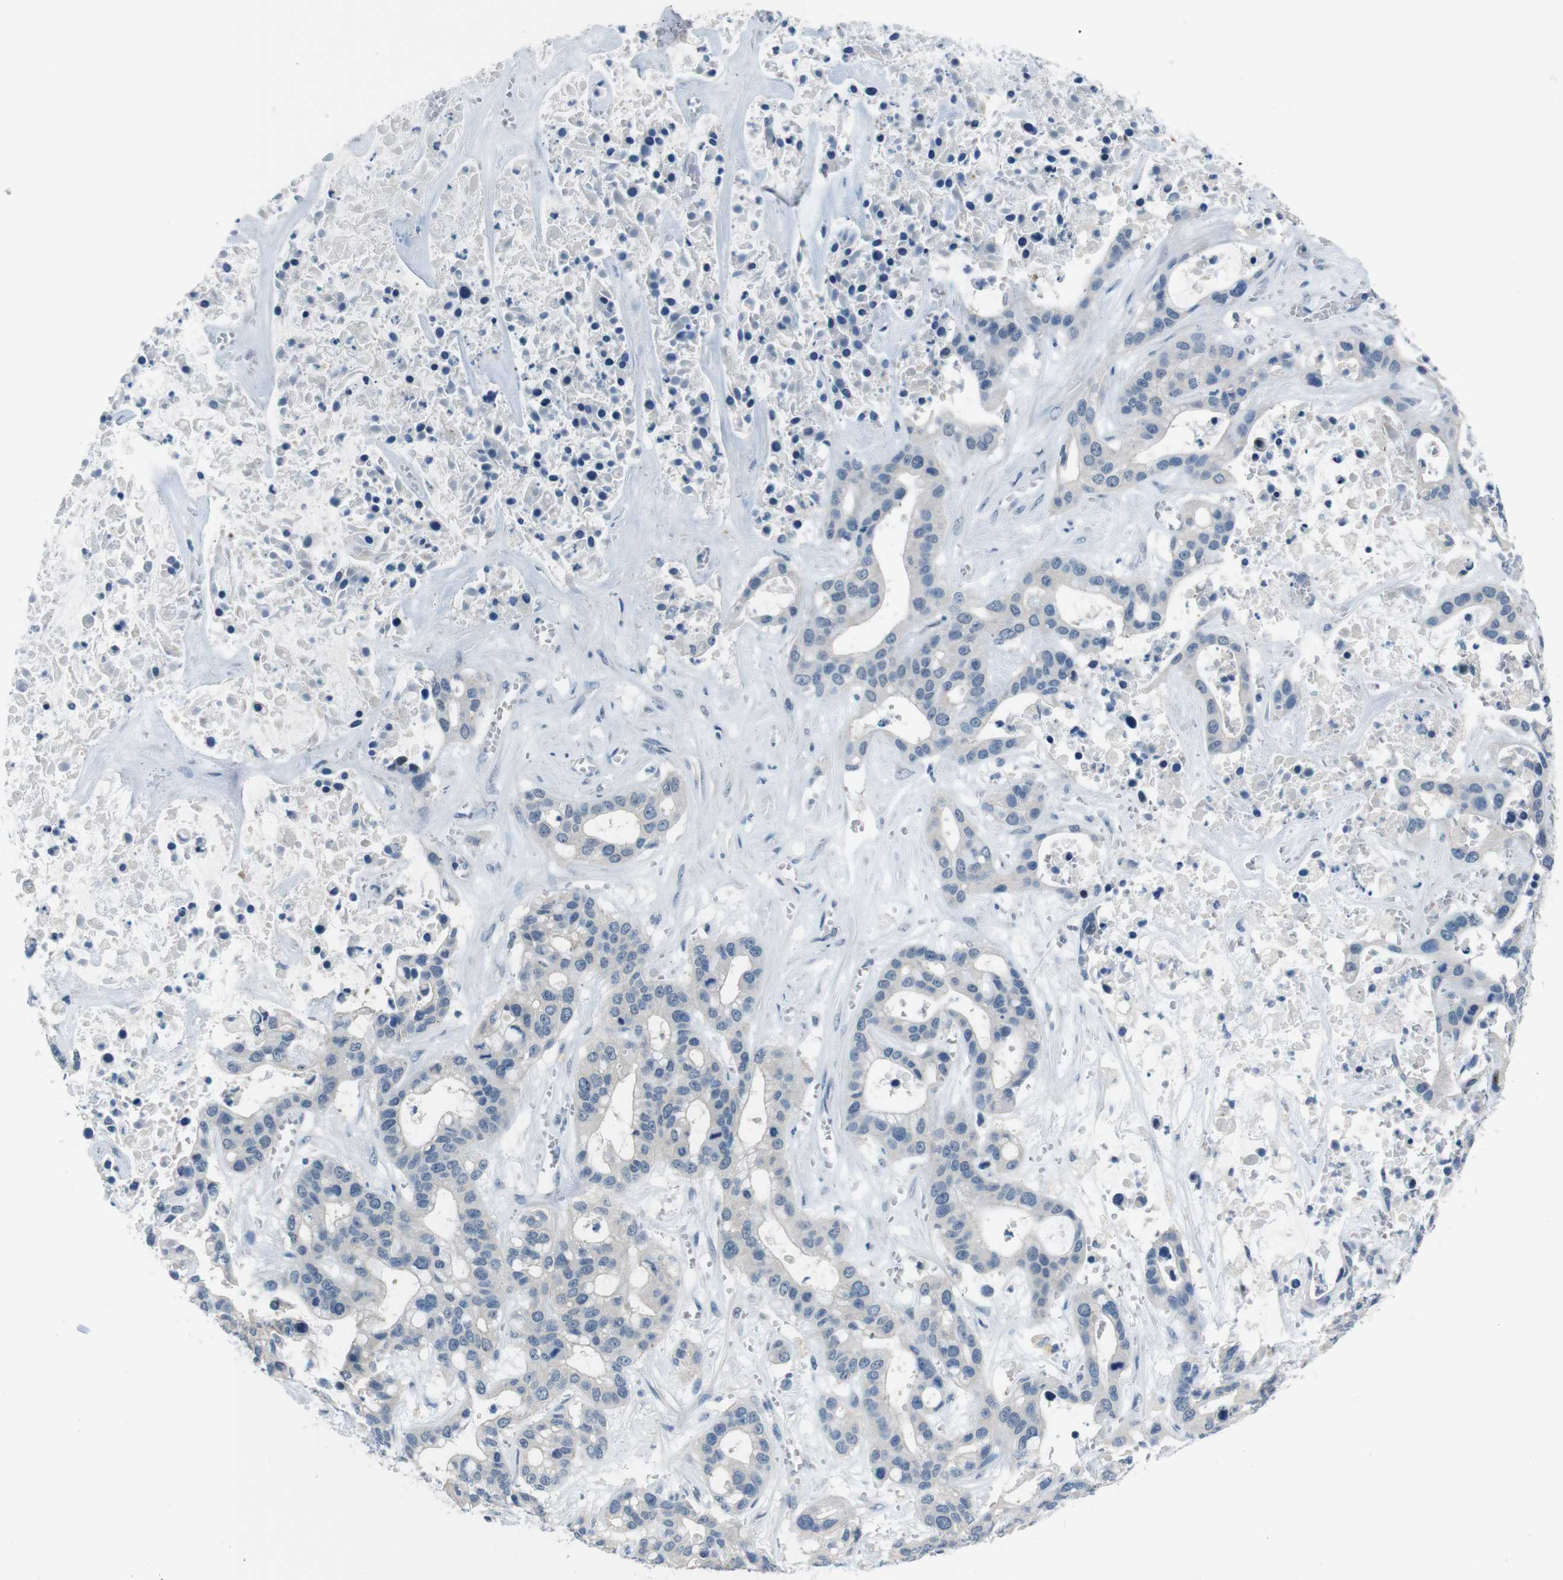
{"staining": {"intensity": "negative", "quantity": "none", "location": "none"}, "tissue": "liver cancer", "cell_type": "Tumor cells", "image_type": "cancer", "snomed": [{"axis": "morphology", "description": "Cholangiocarcinoma"}, {"axis": "topography", "description": "Liver"}], "caption": "Liver cancer stained for a protein using immunohistochemistry (IHC) demonstrates no staining tumor cells.", "gene": "HRH2", "patient": {"sex": "female", "age": 65}}